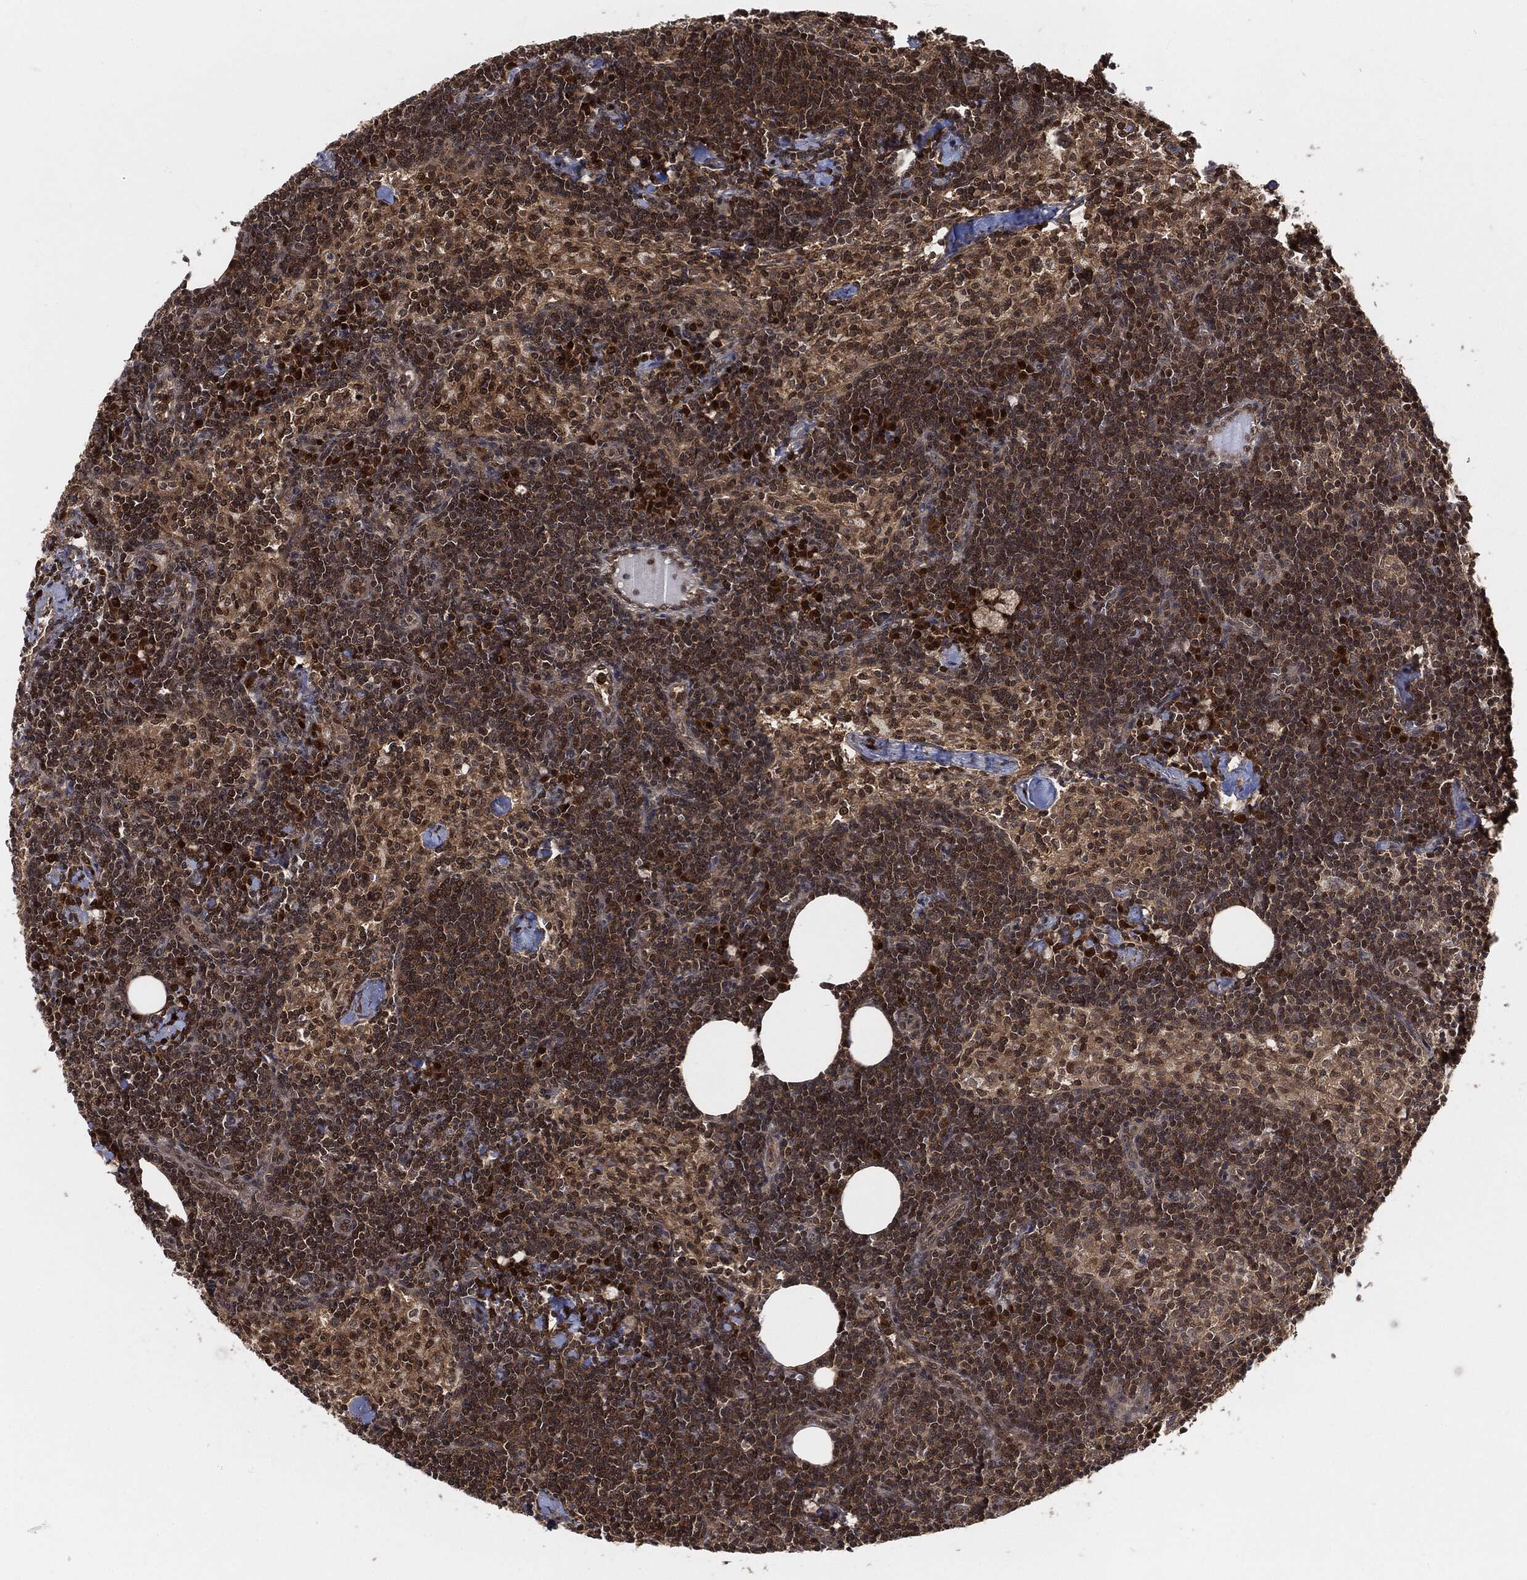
{"staining": {"intensity": "moderate", "quantity": "<25%", "location": "cytoplasmic/membranous,nuclear"}, "tissue": "lymph node", "cell_type": "Germinal center cells", "image_type": "normal", "snomed": [{"axis": "morphology", "description": "Normal tissue, NOS"}, {"axis": "topography", "description": "Lymph node"}], "caption": "Brown immunohistochemical staining in benign human lymph node demonstrates moderate cytoplasmic/membranous,nuclear positivity in about <25% of germinal center cells. The staining is performed using DAB brown chromogen to label protein expression. The nuclei are counter-stained blue using hematoxylin.", "gene": "CUTA", "patient": {"sex": "female", "age": 51}}